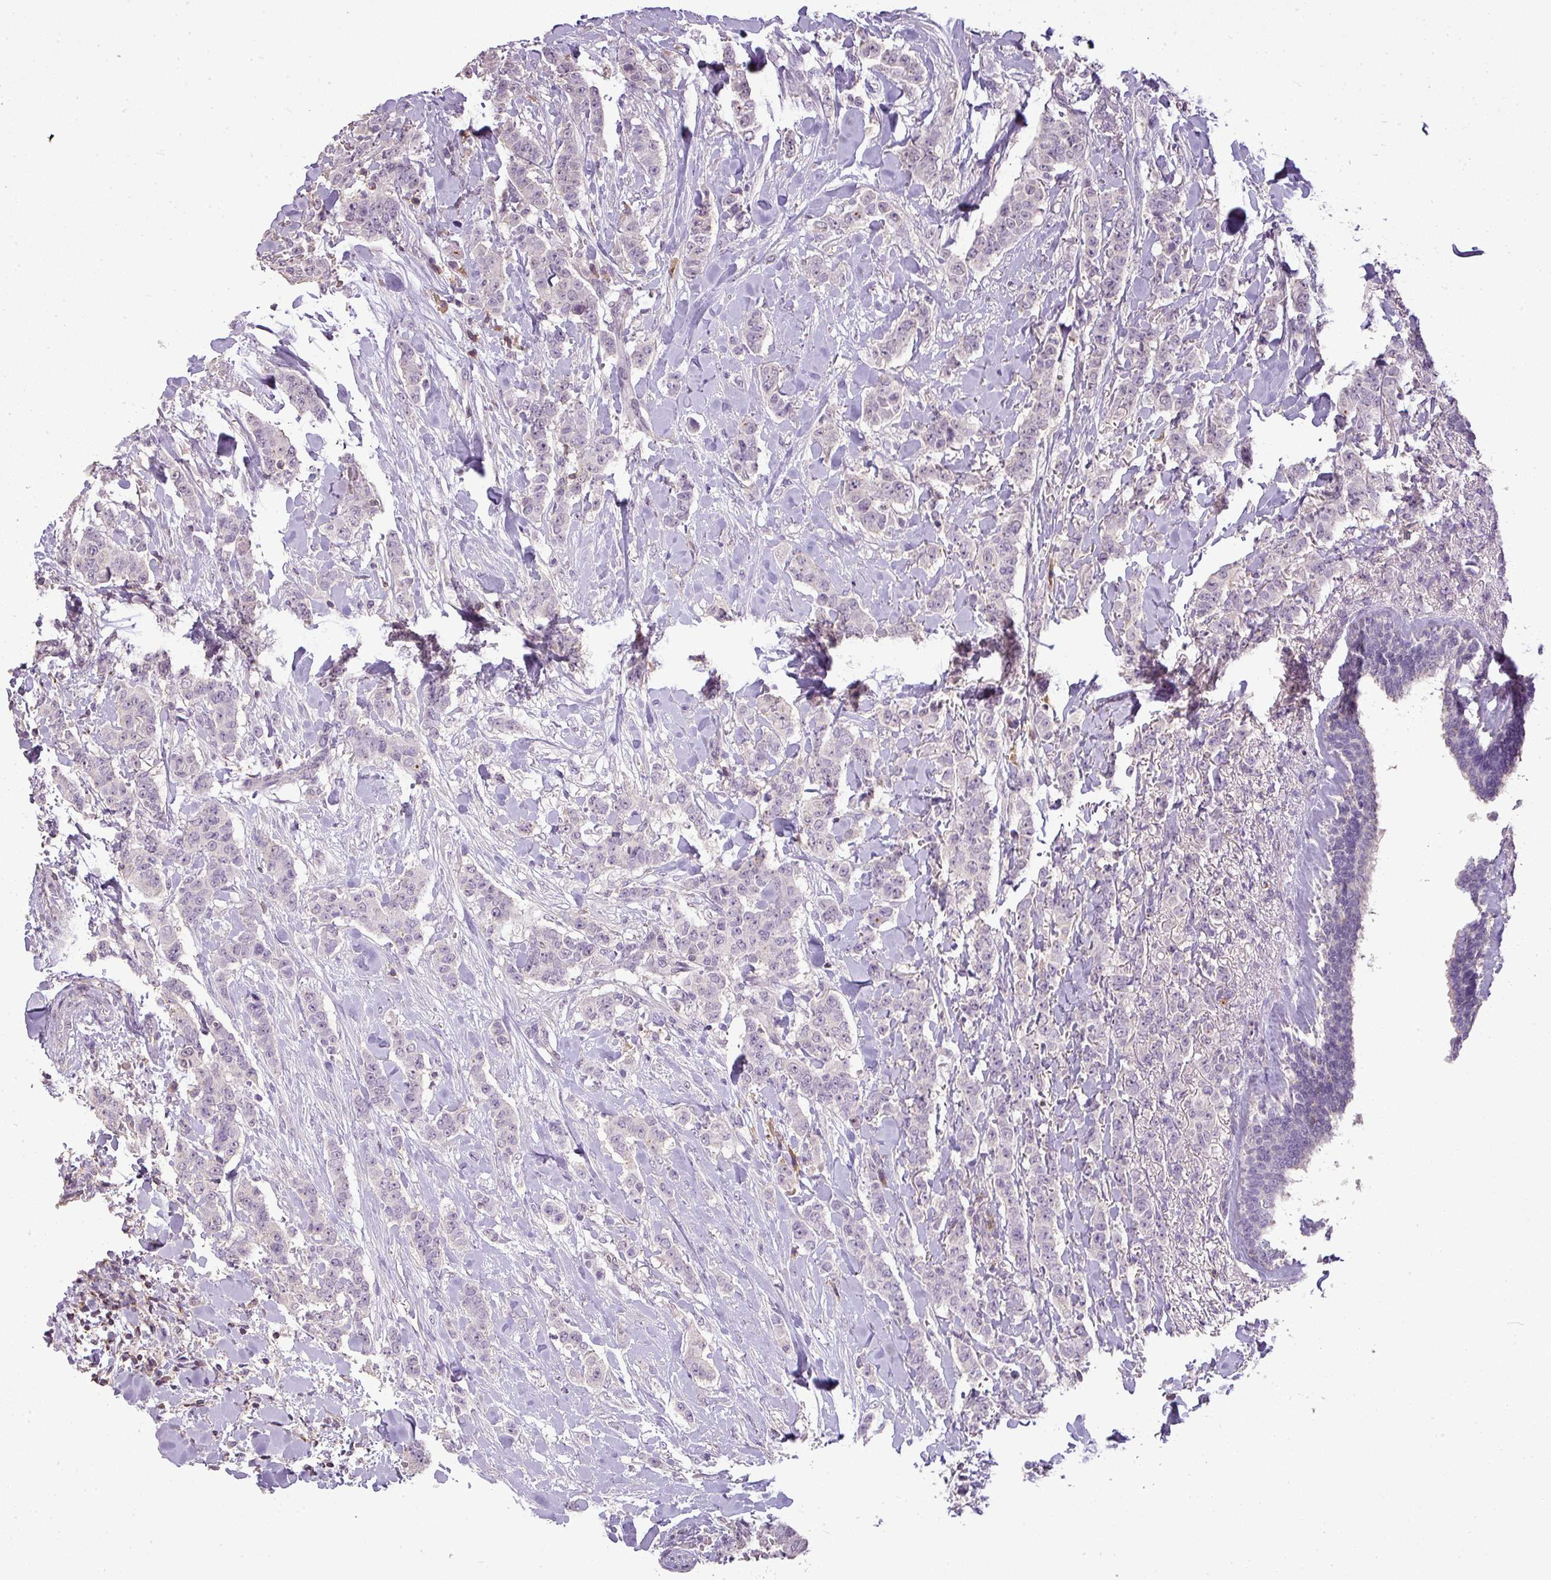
{"staining": {"intensity": "negative", "quantity": "none", "location": "none"}, "tissue": "breast cancer", "cell_type": "Tumor cells", "image_type": "cancer", "snomed": [{"axis": "morphology", "description": "Duct carcinoma"}, {"axis": "topography", "description": "Breast"}], "caption": "Immunohistochemistry of breast cancer (infiltrating ductal carcinoma) displays no staining in tumor cells. Nuclei are stained in blue.", "gene": "LY9", "patient": {"sex": "female", "age": 40}}